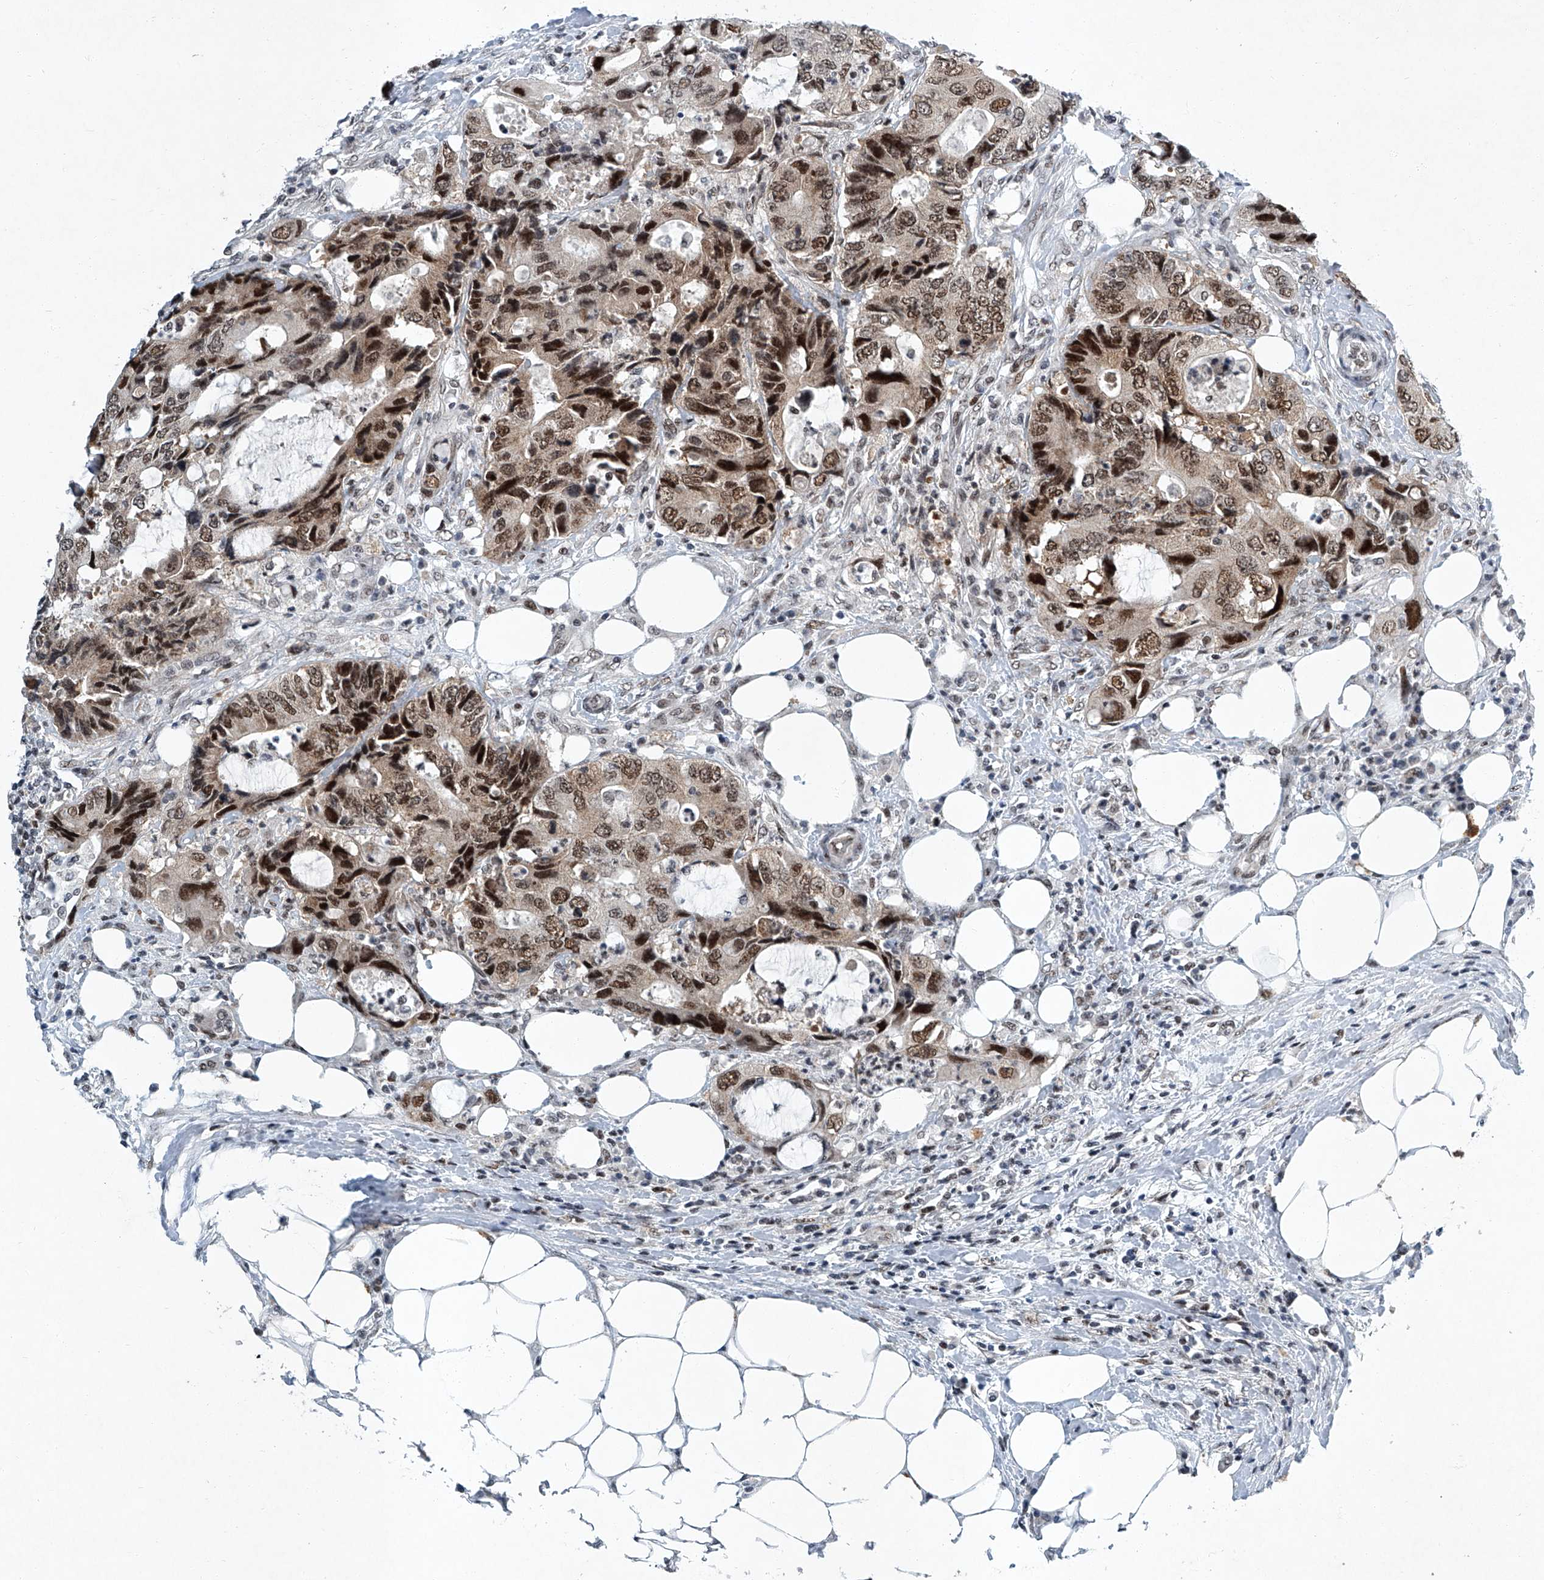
{"staining": {"intensity": "strong", "quantity": ">75%", "location": "nuclear"}, "tissue": "colorectal cancer", "cell_type": "Tumor cells", "image_type": "cancer", "snomed": [{"axis": "morphology", "description": "Adenocarcinoma, NOS"}, {"axis": "topography", "description": "Colon"}], "caption": "A photomicrograph of human colorectal cancer stained for a protein shows strong nuclear brown staining in tumor cells.", "gene": "TFDP1", "patient": {"sex": "male", "age": 71}}